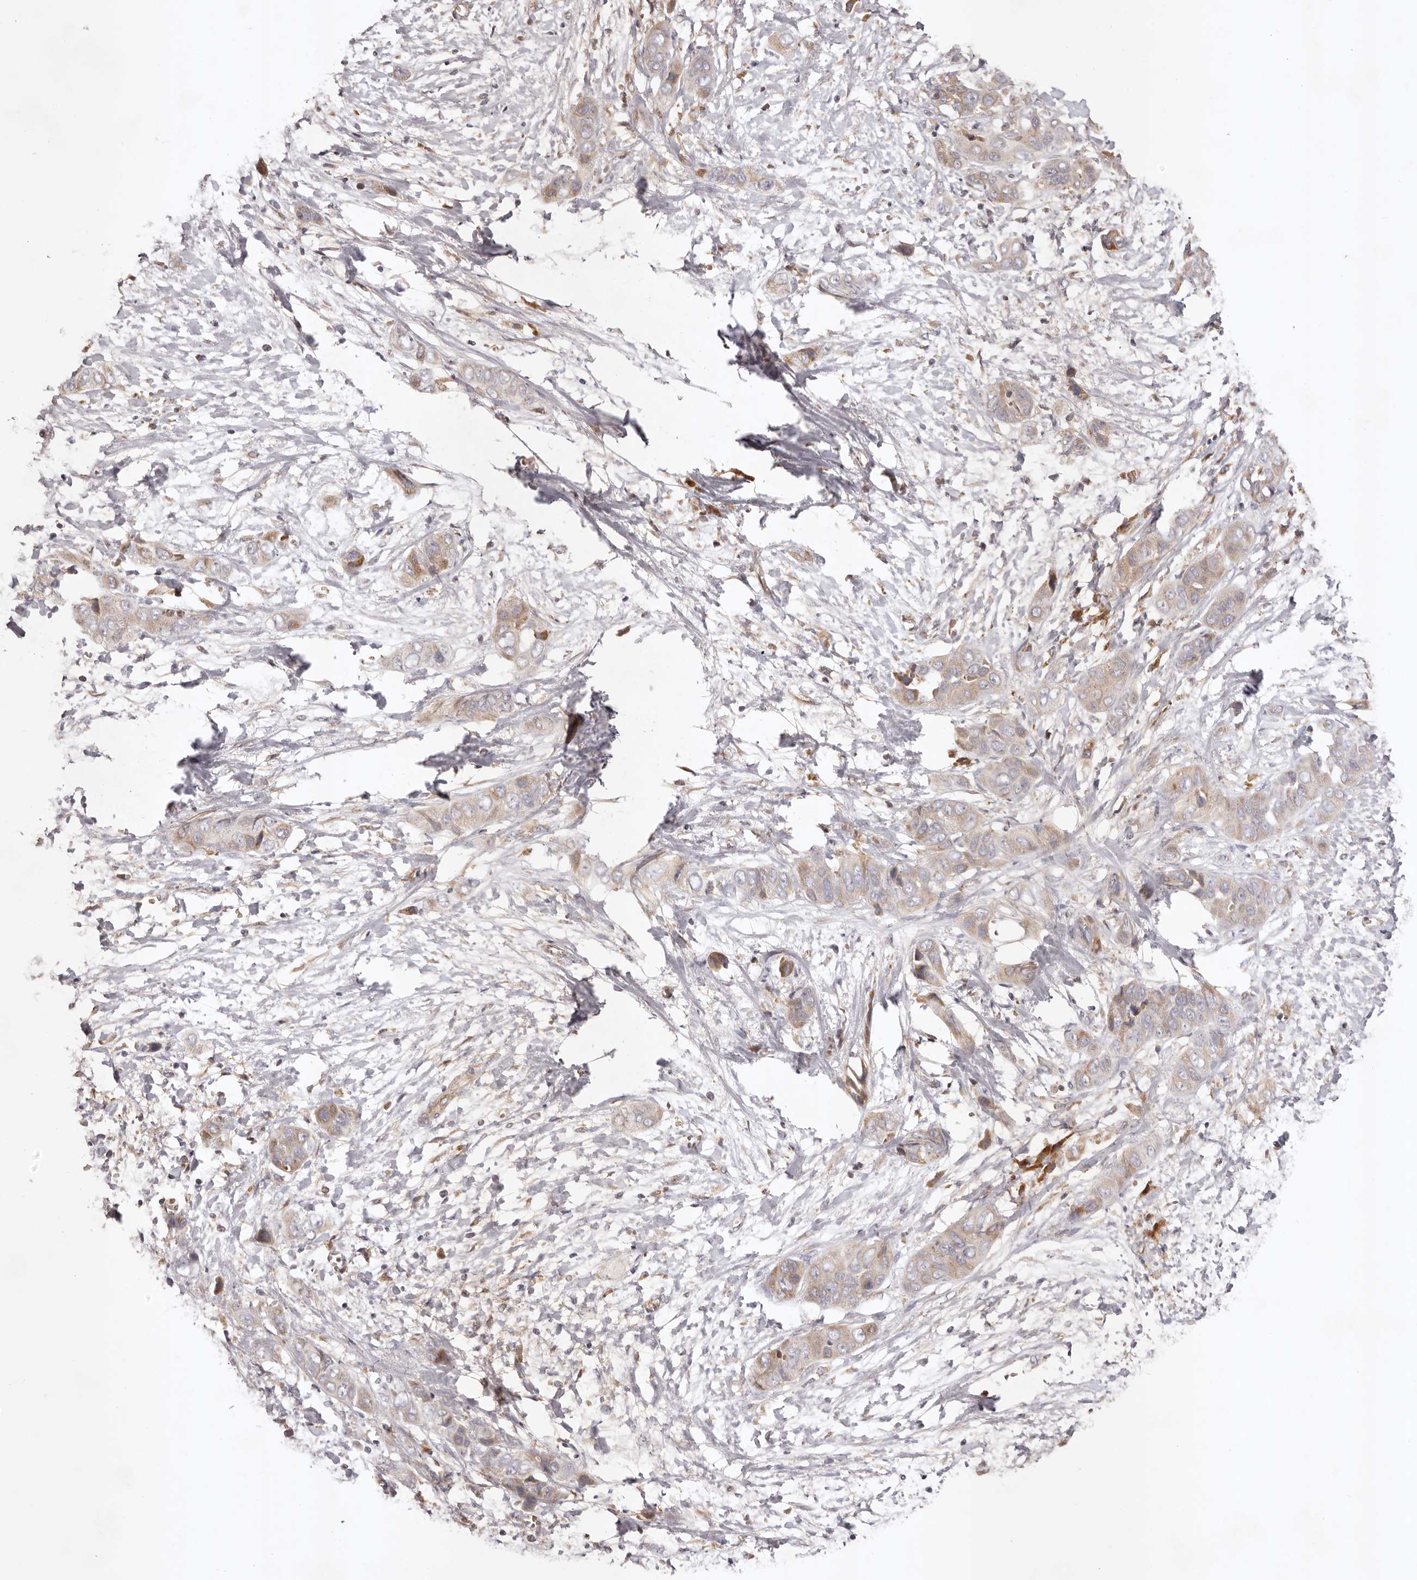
{"staining": {"intensity": "weak", "quantity": "25%-75%", "location": "cytoplasmic/membranous"}, "tissue": "liver cancer", "cell_type": "Tumor cells", "image_type": "cancer", "snomed": [{"axis": "morphology", "description": "Cholangiocarcinoma"}, {"axis": "topography", "description": "Liver"}], "caption": "The immunohistochemical stain labels weak cytoplasmic/membranous positivity in tumor cells of liver cholangiocarcinoma tissue. (Brightfield microscopy of DAB IHC at high magnification).", "gene": "UBR2", "patient": {"sex": "female", "age": 52}}